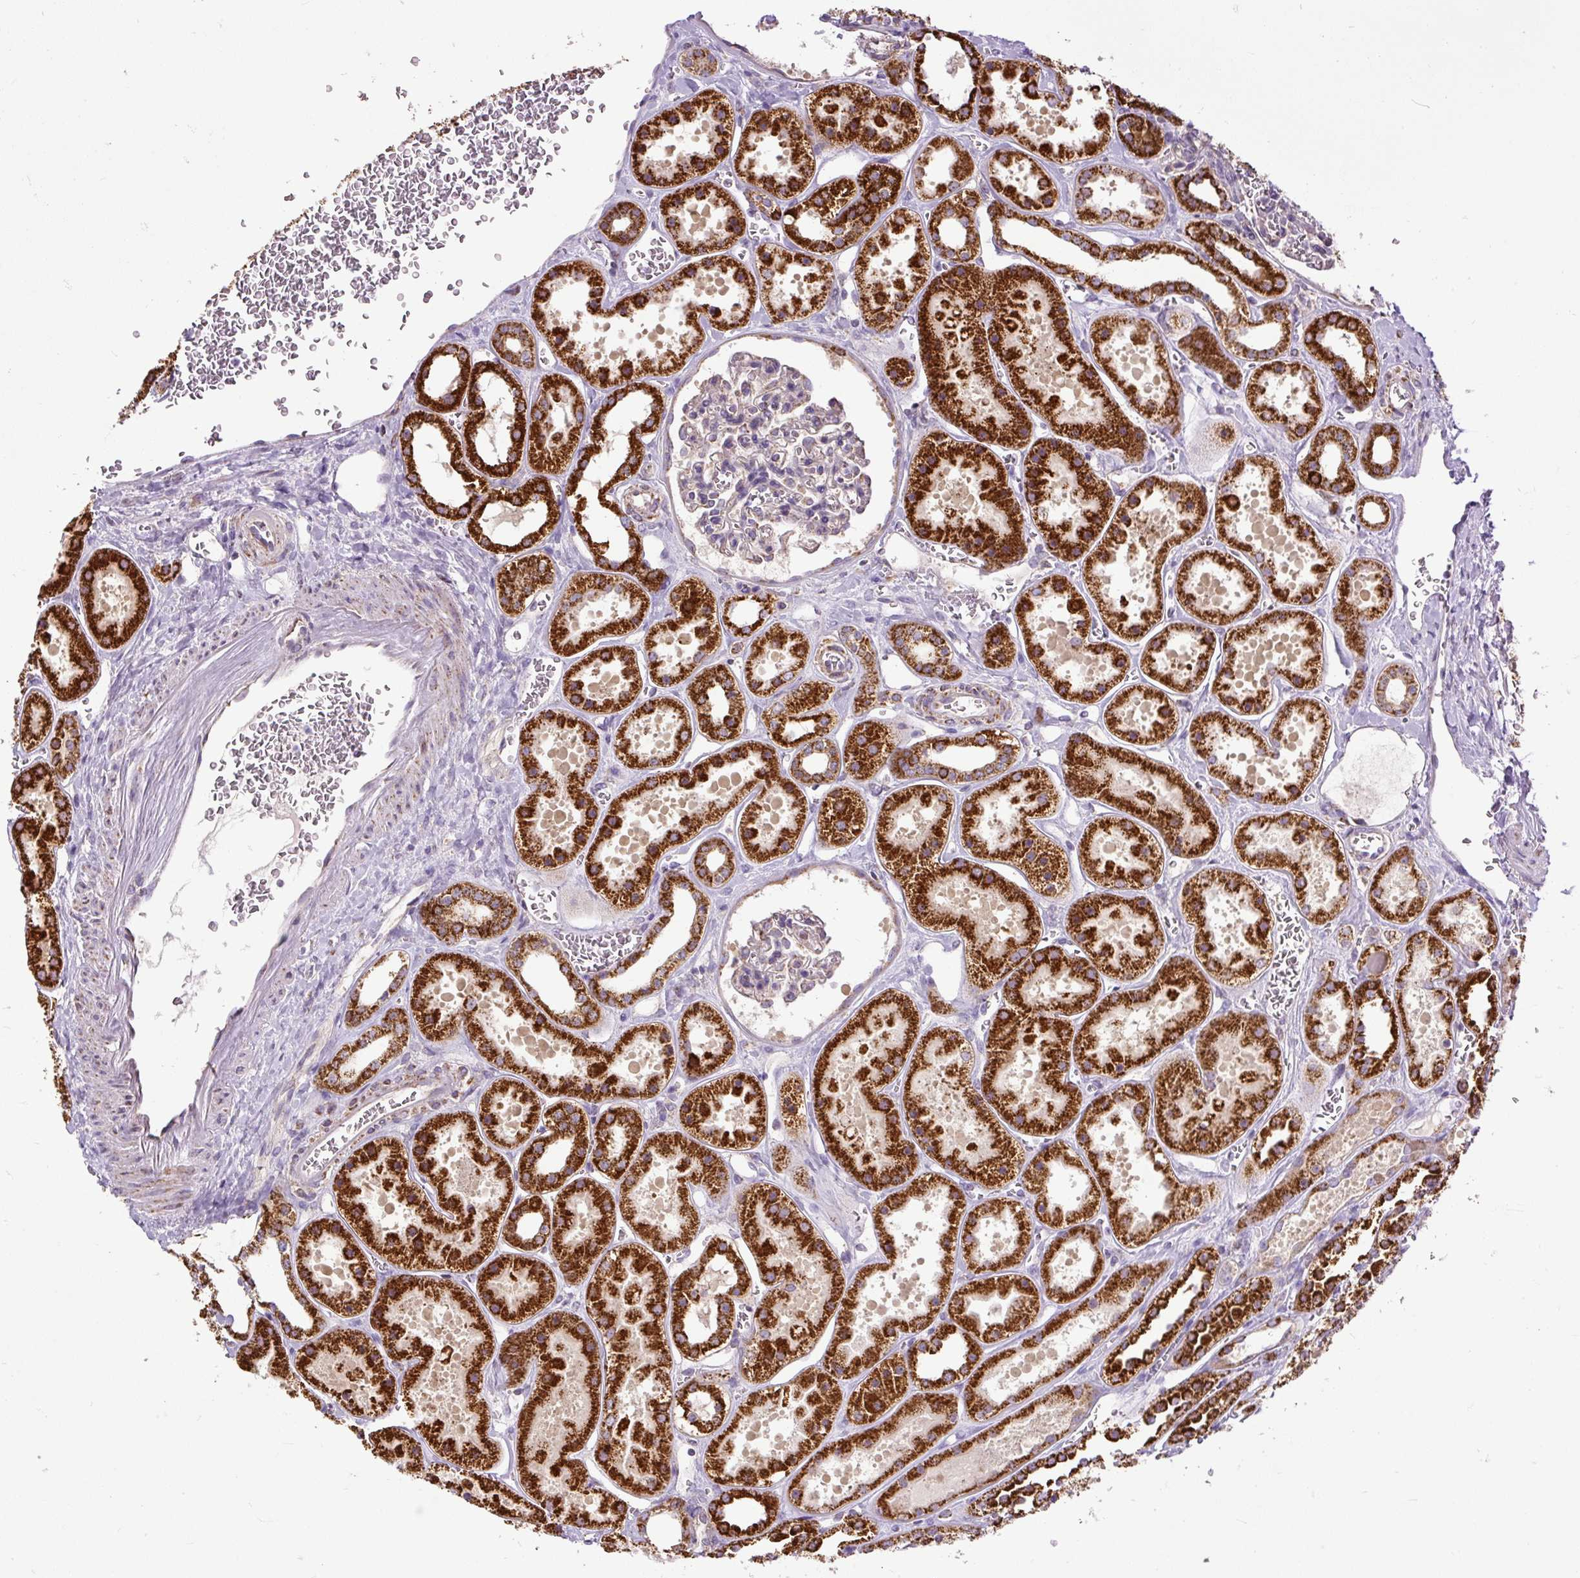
{"staining": {"intensity": "moderate", "quantity": "<25%", "location": "cytoplasmic/membranous"}, "tissue": "kidney", "cell_type": "Cells in glomeruli", "image_type": "normal", "snomed": [{"axis": "morphology", "description": "Normal tissue, NOS"}, {"axis": "topography", "description": "Kidney"}], "caption": "Immunohistochemistry staining of benign kidney, which exhibits low levels of moderate cytoplasmic/membranous positivity in approximately <25% of cells in glomeruli indicating moderate cytoplasmic/membranous protein positivity. The staining was performed using DAB (brown) for protein detection and nuclei were counterstained in hematoxylin (blue).", "gene": "TM2D3", "patient": {"sex": "female", "age": 41}}